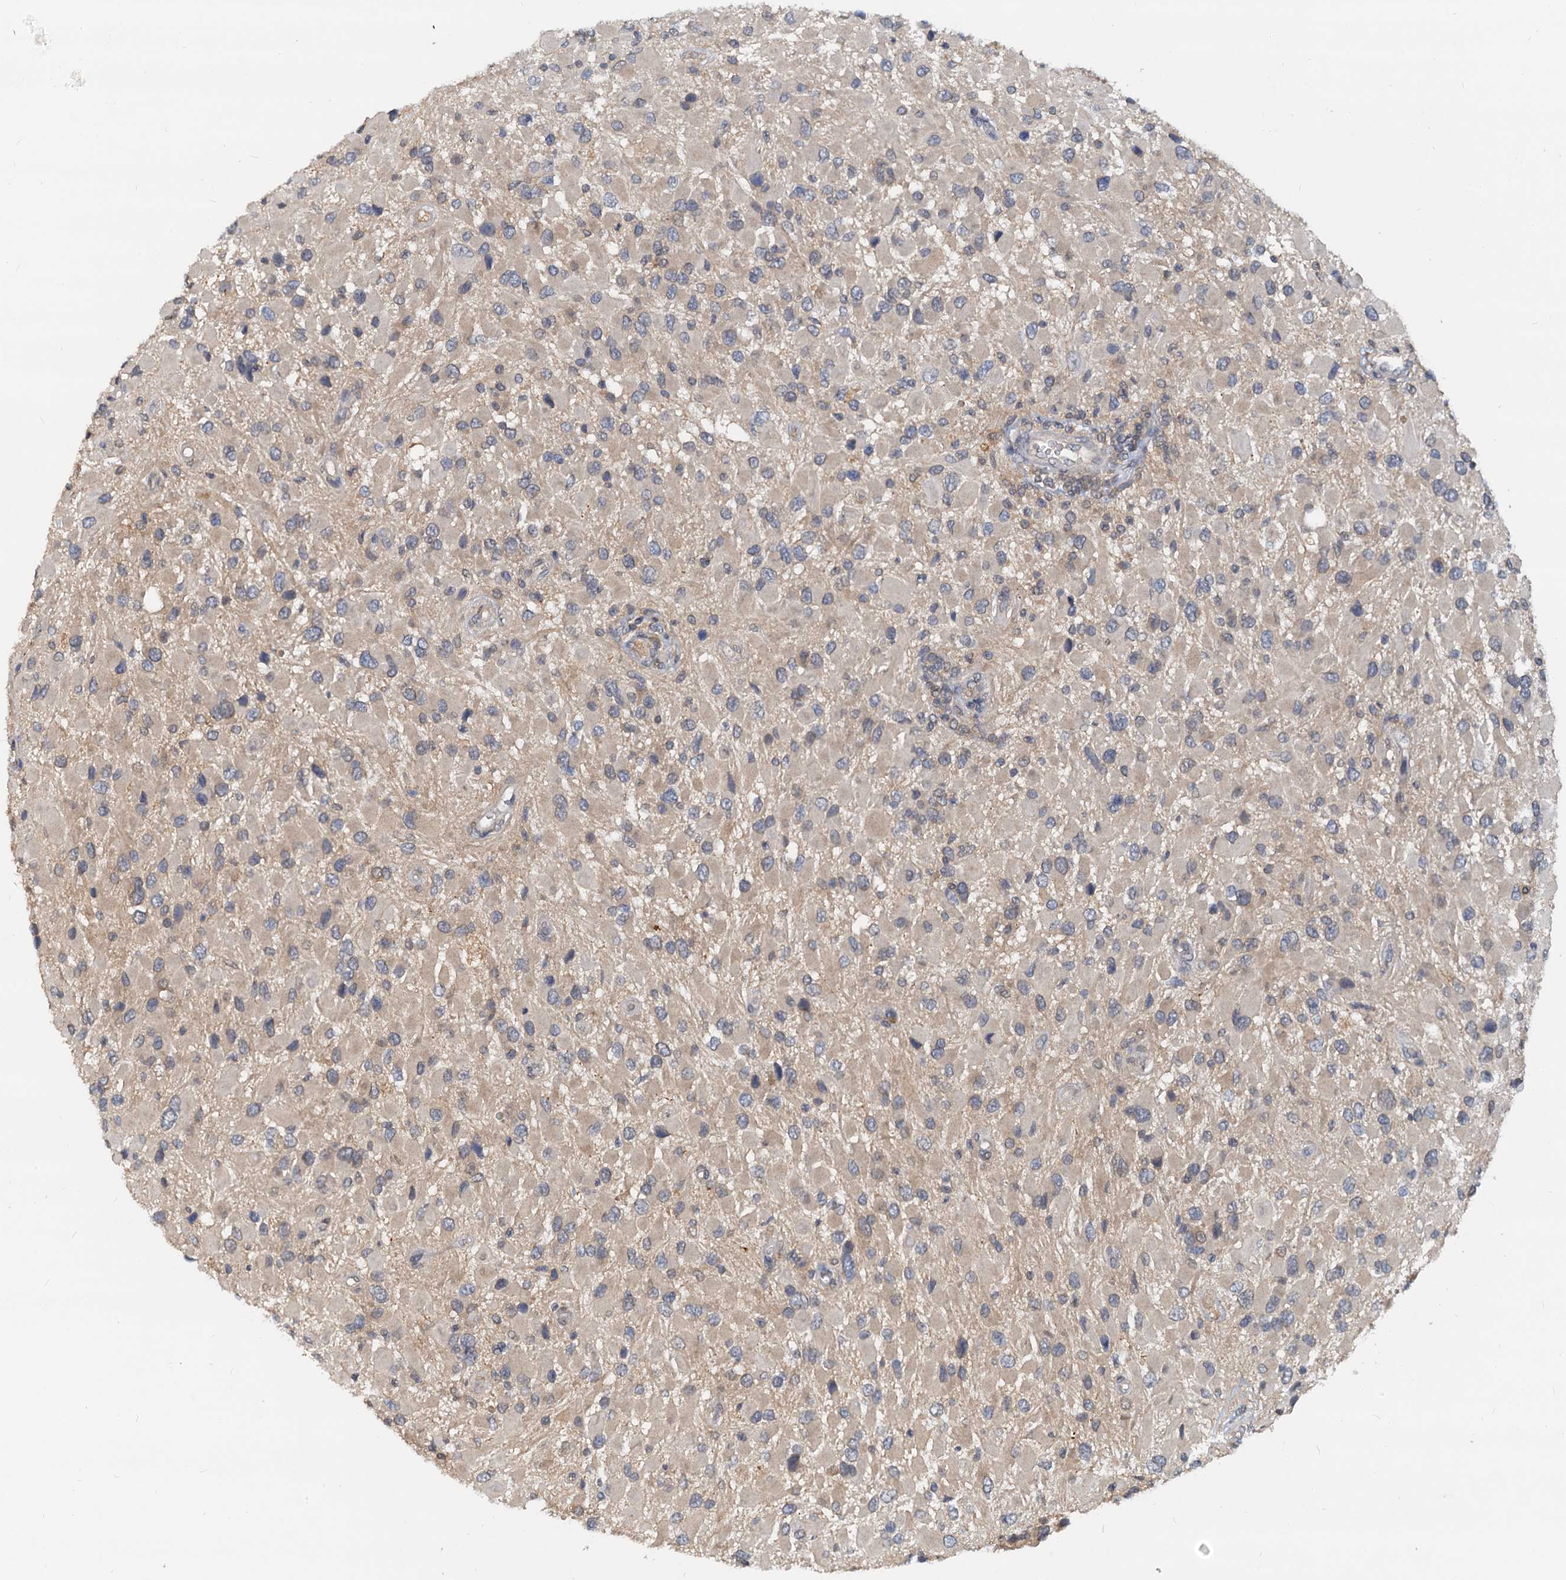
{"staining": {"intensity": "negative", "quantity": "none", "location": "none"}, "tissue": "glioma", "cell_type": "Tumor cells", "image_type": "cancer", "snomed": [{"axis": "morphology", "description": "Glioma, malignant, High grade"}, {"axis": "topography", "description": "Brain"}], "caption": "A histopathology image of human glioma is negative for staining in tumor cells.", "gene": "PTGES3", "patient": {"sex": "male", "age": 53}}